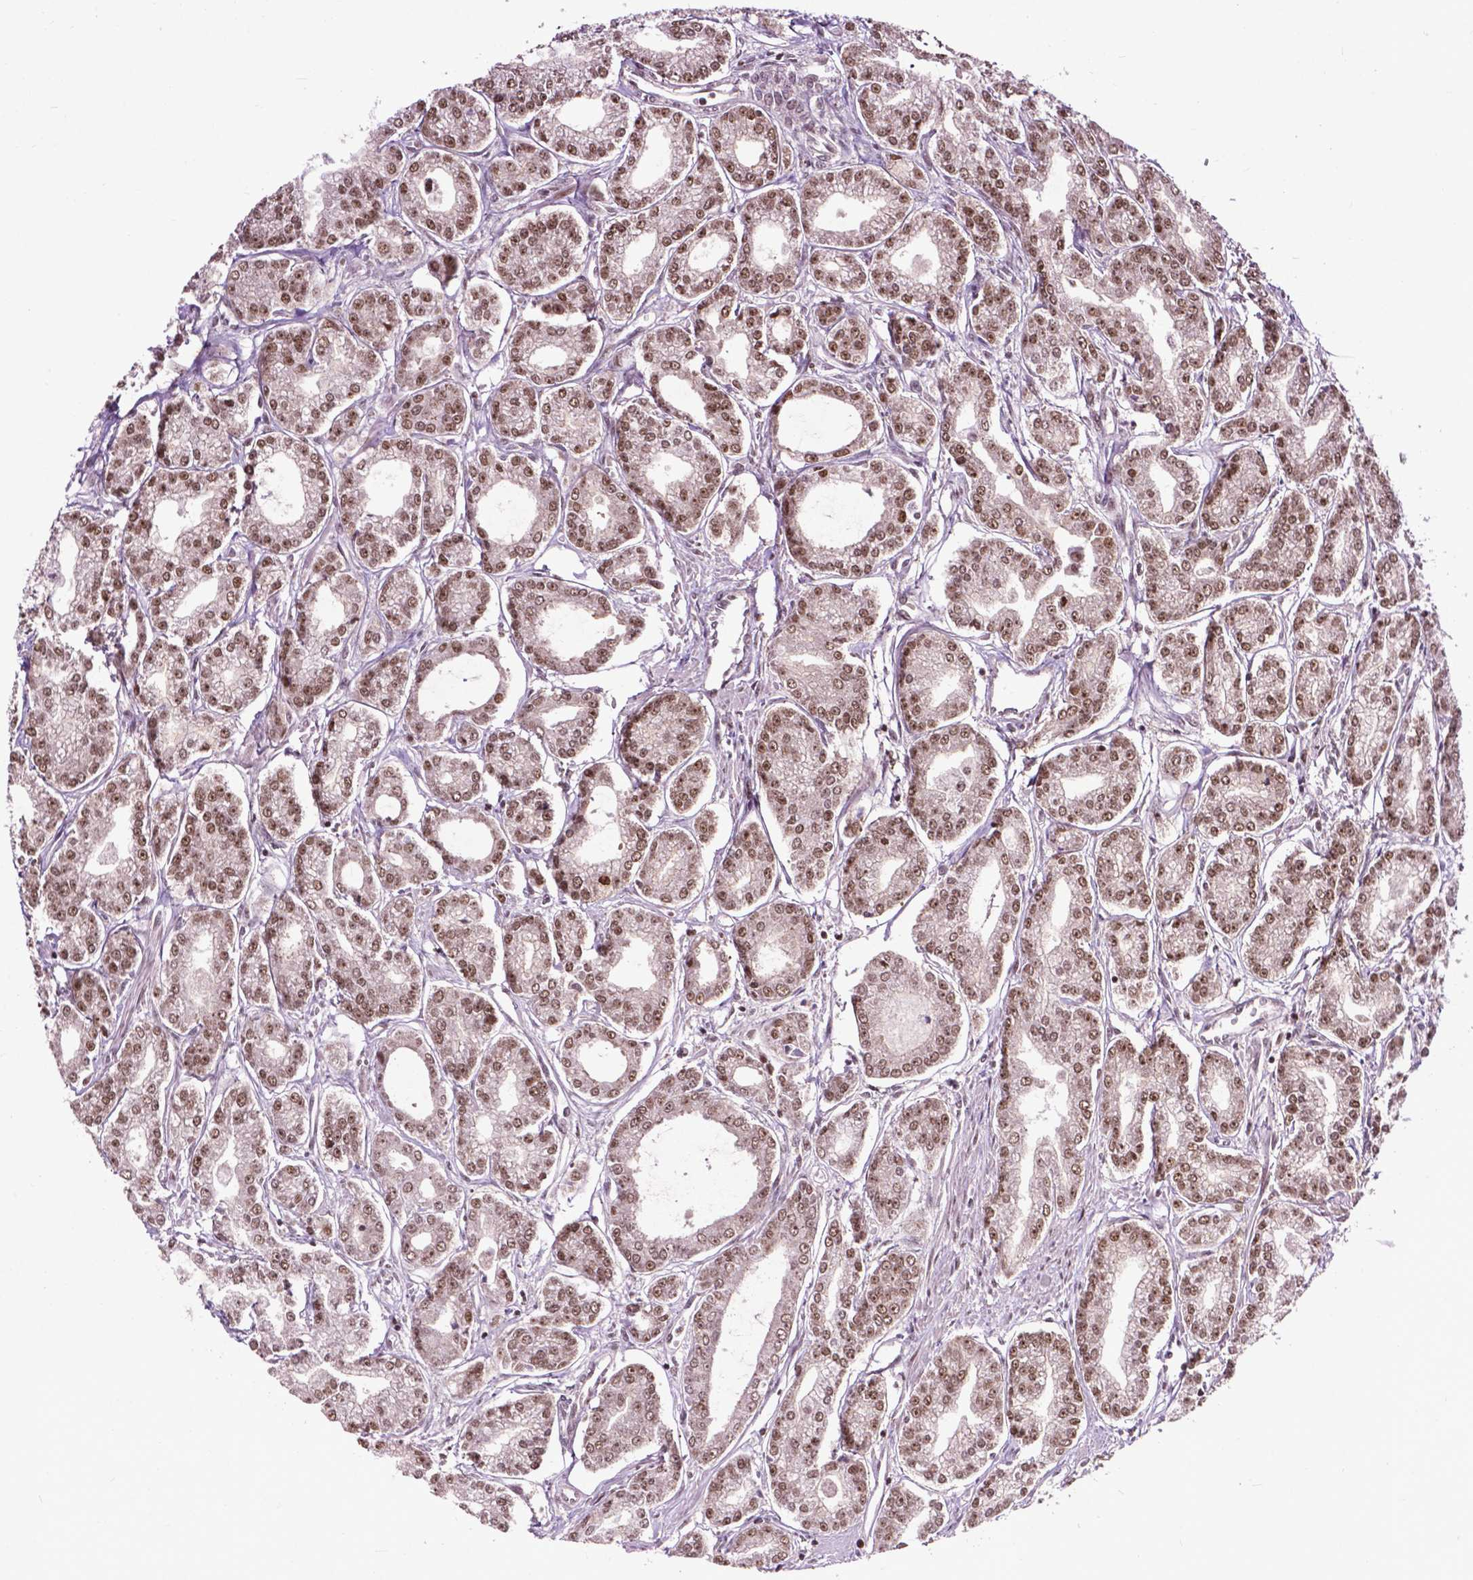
{"staining": {"intensity": "moderate", "quantity": ">75%", "location": "nuclear"}, "tissue": "prostate cancer", "cell_type": "Tumor cells", "image_type": "cancer", "snomed": [{"axis": "morphology", "description": "Adenocarcinoma, NOS"}, {"axis": "topography", "description": "Prostate"}], "caption": "Immunohistochemistry staining of prostate adenocarcinoma, which shows medium levels of moderate nuclear positivity in about >75% of tumor cells indicating moderate nuclear protein positivity. The staining was performed using DAB (3,3'-diaminobenzidine) (brown) for protein detection and nuclei were counterstained in hematoxylin (blue).", "gene": "EAF1", "patient": {"sex": "male", "age": 71}}